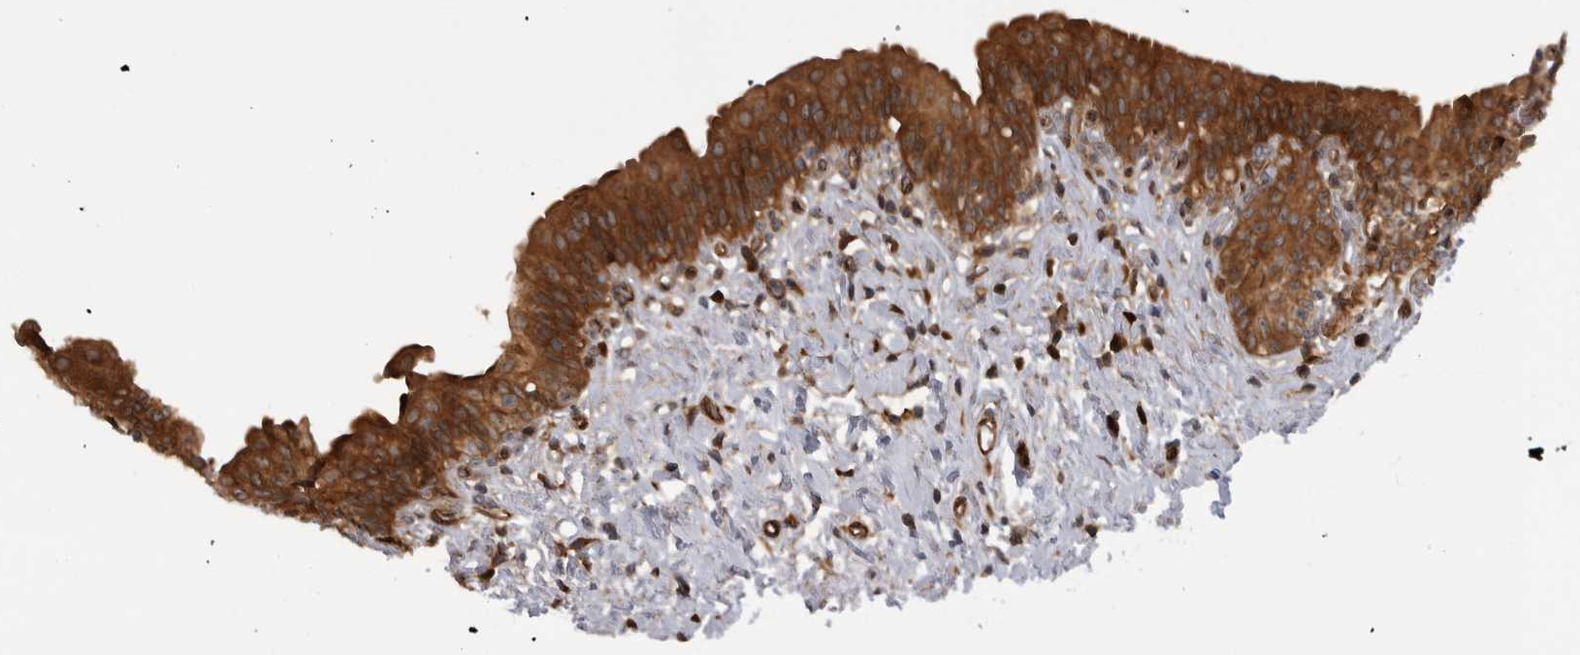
{"staining": {"intensity": "strong", "quantity": ">75%", "location": "cytoplasmic/membranous"}, "tissue": "urinary bladder", "cell_type": "Urothelial cells", "image_type": "normal", "snomed": [{"axis": "morphology", "description": "Normal tissue, NOS"}, {"axis": "topography", "description": "Urinary bladder"}], "caption": "Protein staining by immunohistochemistry shows strong cytoplasmic/membranous expression in approximately >75% of urothelial cells in unremarkable urinary bladder. (DAB IHC with brightfield microscopy, high magnification).", "gene": "RAB3GAP2", "patient": {"sex": "male", "age": 83}}